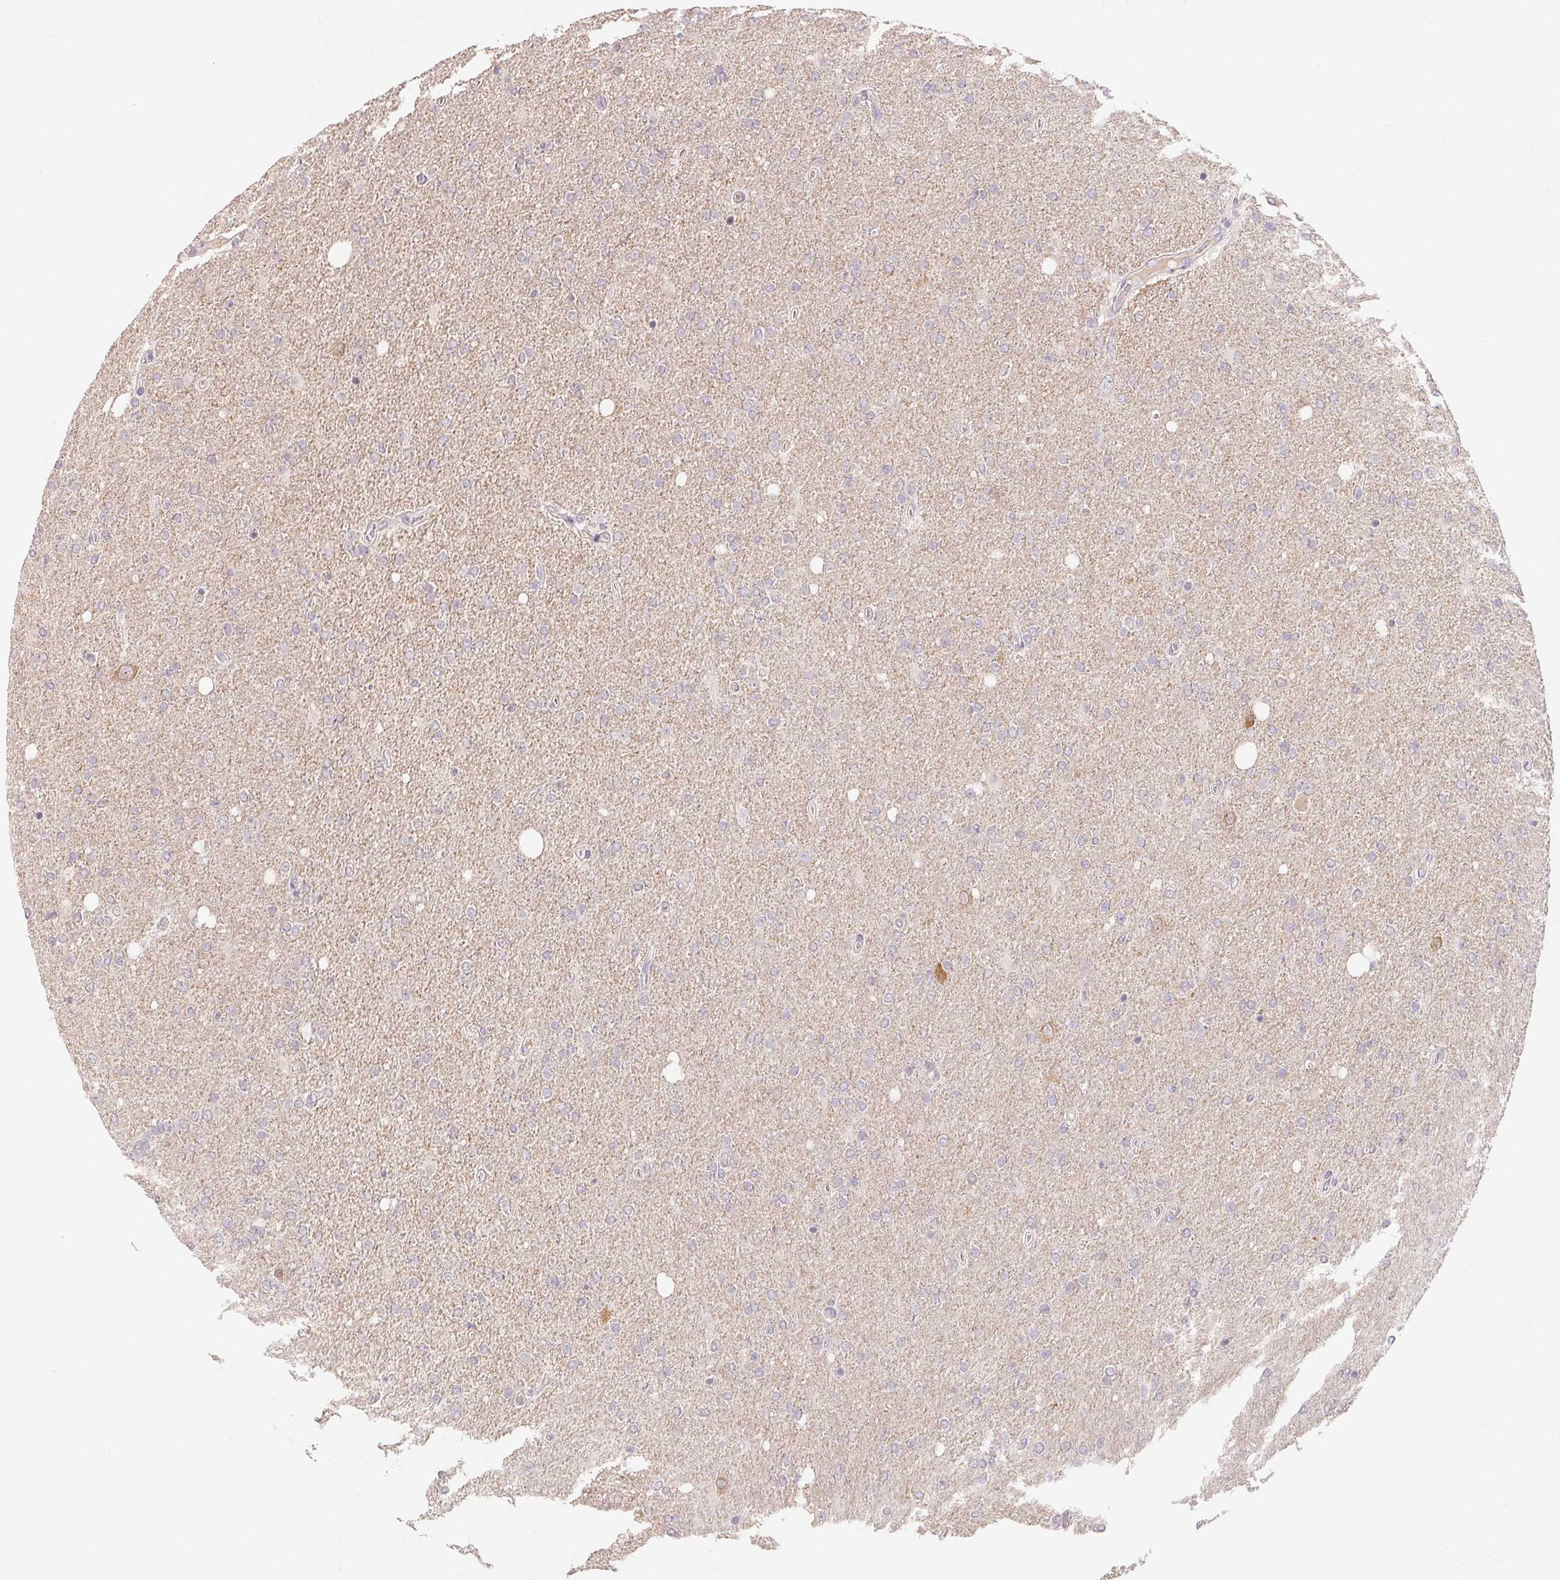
{"staining": {"intensity": "negative", "quantity": "none", "location": "none"}, "tissue": "glioma", "cell_type": "Tumor cells", "image_type": "cancer", "snomed": [{"axis": "morphology", "description": "Glioma, malignant, High grade"}, {"axis": "topography", "description": "Cerebral cortex"}], "caption": "High magnification brightfield microscopy of malignant glioma (high-grade) stained with DAB (brown) and counterstained with hematoxylin (blue): tumor cells show no significant staining.", "gene": "MAP7D2", "patient": {"sex": "male", "age": 70}}